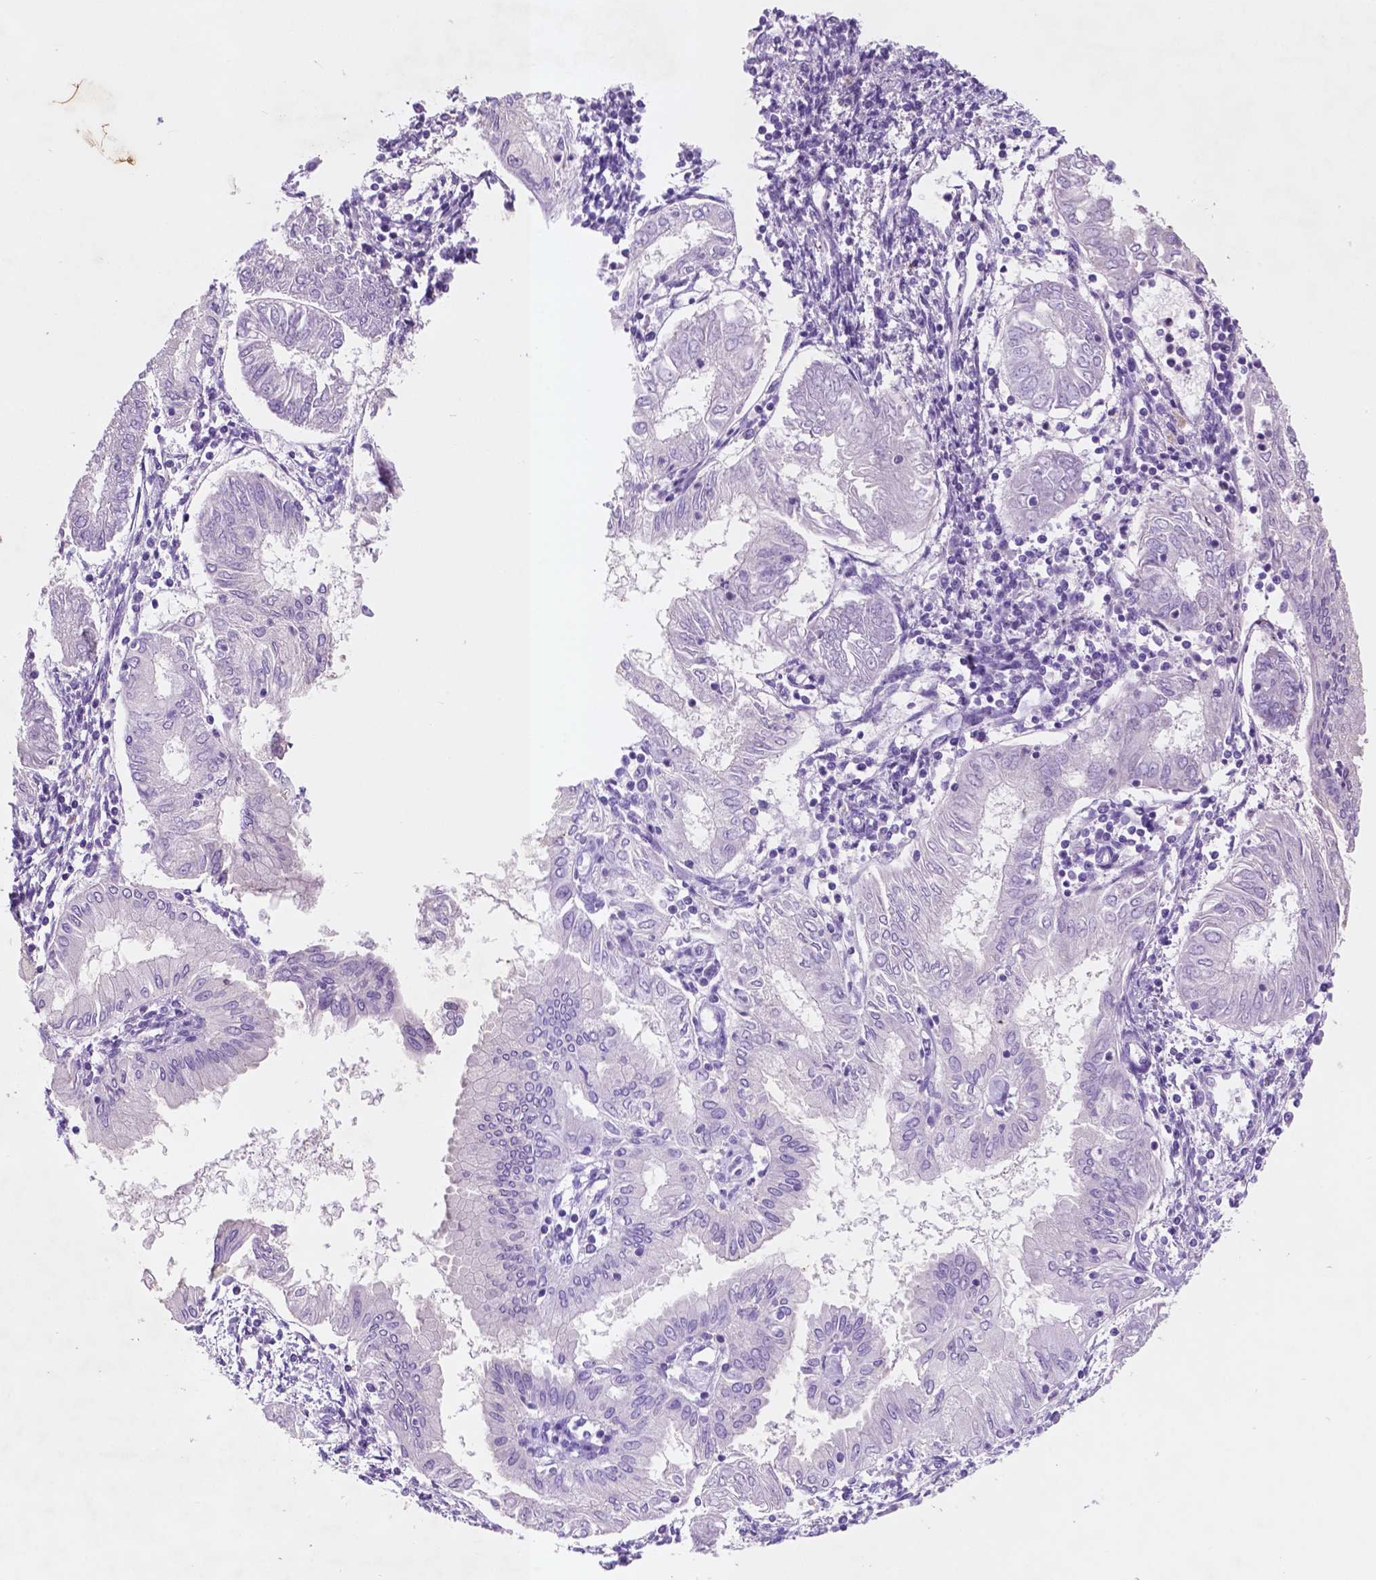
{"staining": {"intensity": "negative", "quantity": "none", "location": "none"}, "tissue": "endometrial cancer", "cell_type": "Tumor cells", "image_type": "cancer", "snomed": [{"axis": "morphology", "description": "Adenocarcinoma, NOS"}, {"axis": "topography", "description": "Endometrium"}], "caption": "The histopathology image shows no significant positivity in tumor cells of endometrial cancer (adenocarcinoma).", "gene": "POU4F1", "patient": {"sex": "female", "age": 68}}